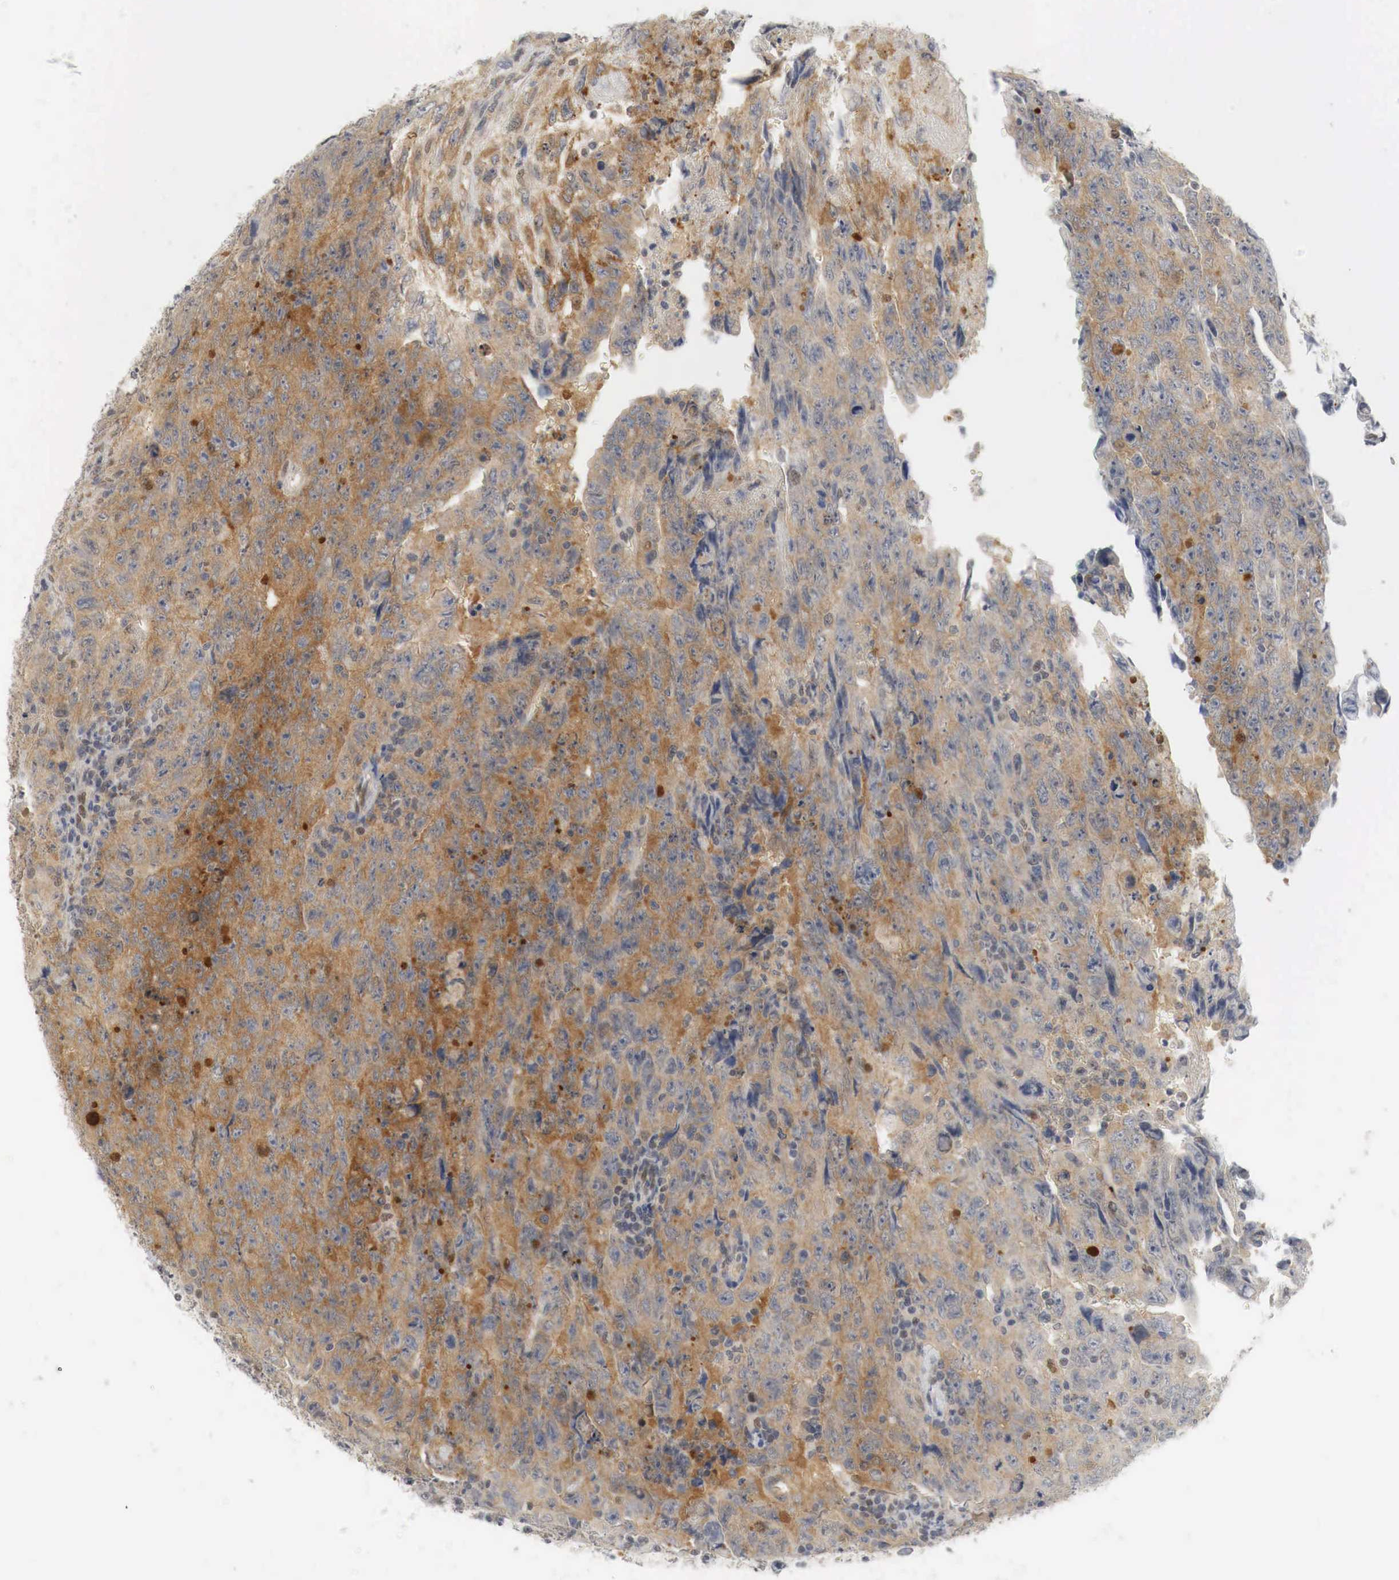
{"staining": {"intensity": "moderate", "quantity": "25%-75%", "location": "cytoplasmic/membranous,nuclear"}, "tissue": "testis cancer", "cell_type": "Tumor cells", "image_type": "cancer", "snomed": [{"axis": "morphology", "description": "Carcinoma, Embryonal, NOS"}, {"axis": "topography", "description": "Testis"}], "caption": "A high-resolution histopathology image shows immunohistochemistry (IHC) staining of testis cancer (embryonal carcinoma), which demonstrates moderate cytoplasmic/membranous and nuclear positivity in about 25%-75% of tumor cells. (DAB (3,3'-diaminobenzidine) IHC, brown staining for protein, blue staining for nuclei).", "gene": "MYC", "patient": {"sex": "male", "age": 28}}